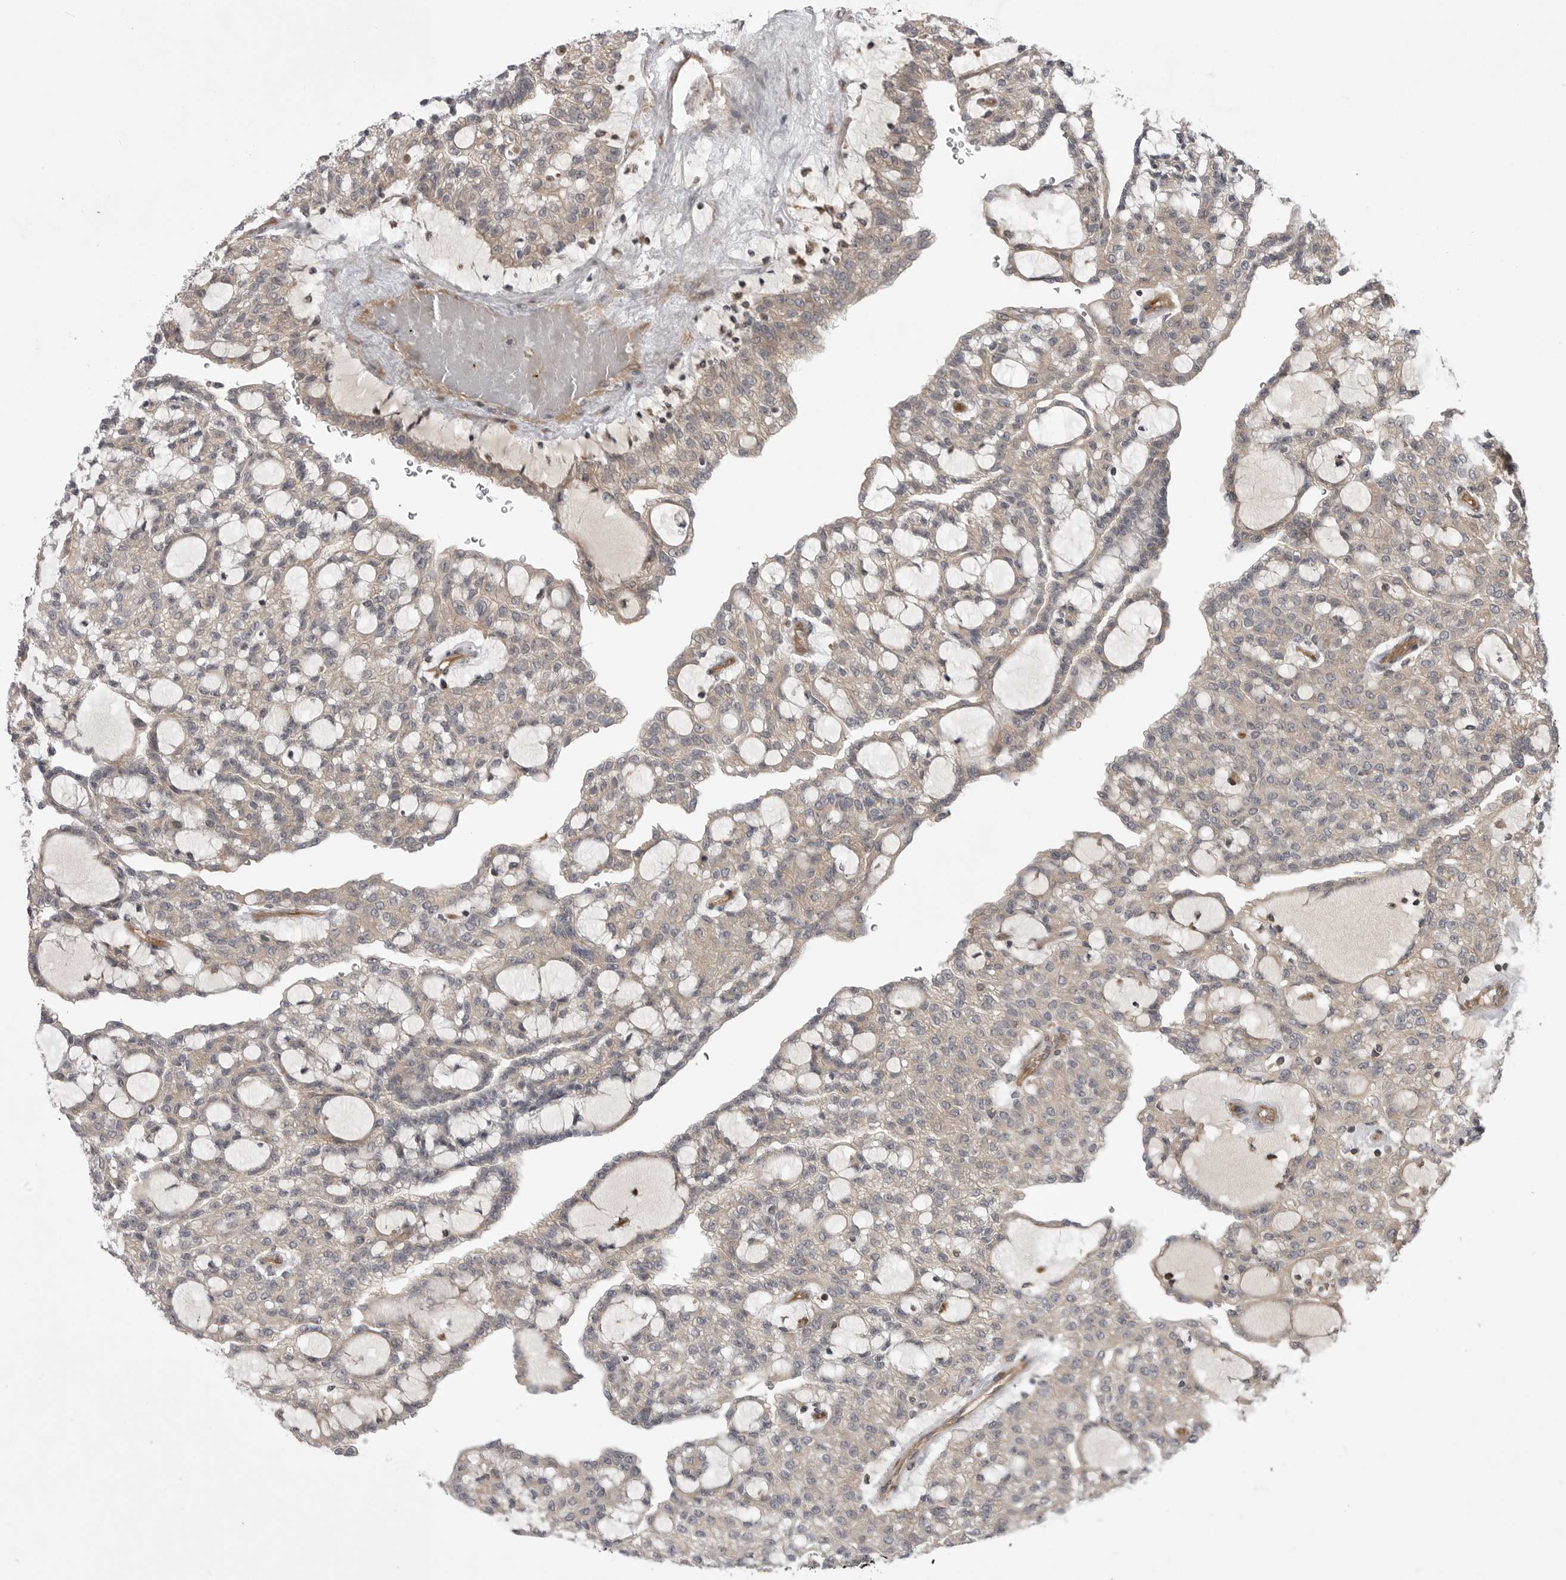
{"staining": {"intensity": "negative", "quantity": "none", "location": "none"}, "tissue": "renal cancer", "cell_type": "Tumor cells", "image_type": "cancer", "snomed": [{"axis": "morphology", "description": "Adenocarcinoma, NOS"}, {"axis": "topography", "description": "Kidney"}], "caption": "Immunohistochemistry (IHC) micrograph of human adenocarcinoma (renal) stained for a protein (brown), which shows no positivity in tumor cells.", "gene": "LRRC45", "patient": {"sex": "male", "age": 63}}